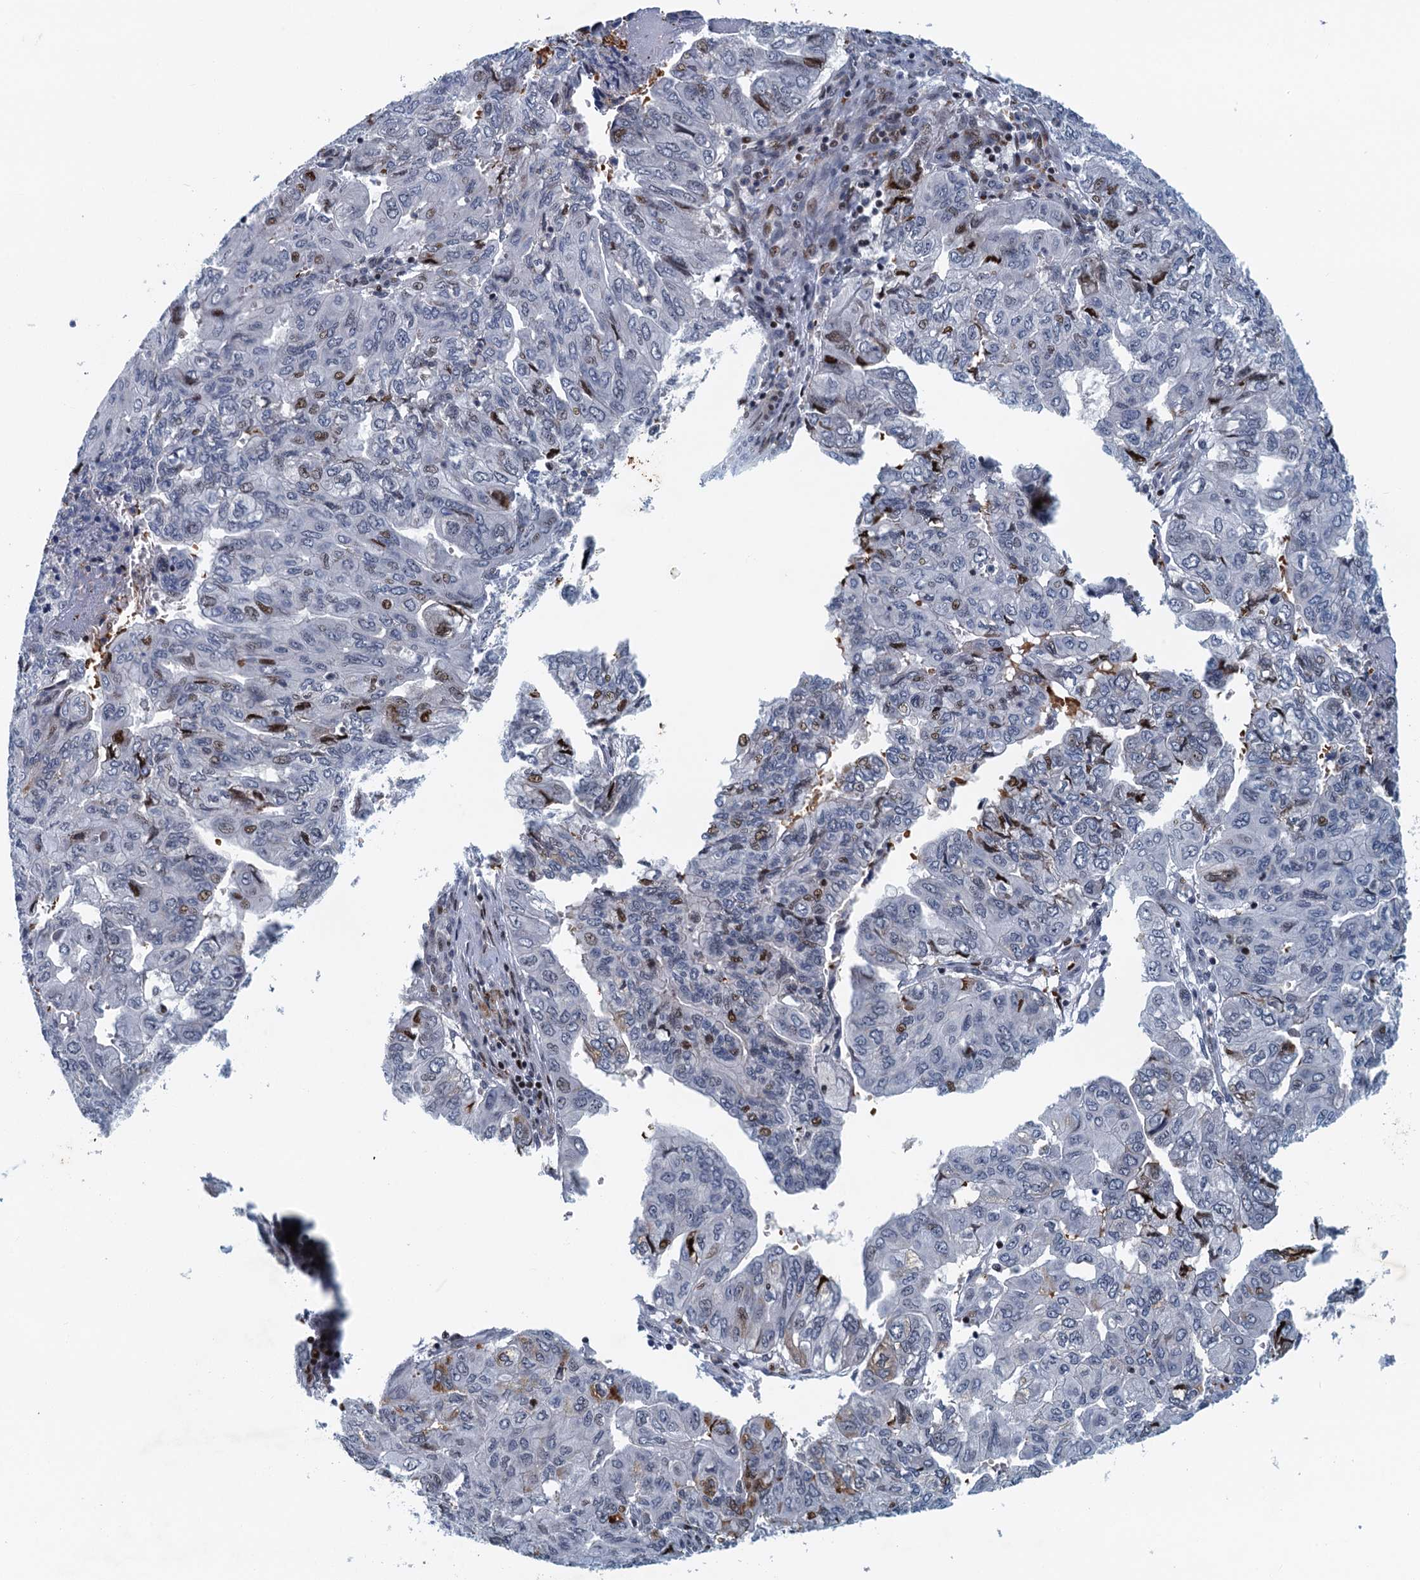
{"staining": {"intensity": "moderate", "quantity": "<25%", "location": "cytoplasmic/membranous,nuclear"}, "tissue": "pancreatic cancer", "cell_type": "Tumor cells", "image_type": "cancer", "snomed": [{"axis": "morphology", "description": "Adenocarcinoma, NOS"}, {"axis": "topography", "description": "Pancreas"}], "caption": "IHC histopathology image of neoplastic tissue: human pancreatic cancer (adenocarcinoma) stained using immunohistochemistry demonstrates low levels of moderate protein expression localized specifically in the cytoplasmic/membranous and nuclear of tumor cells, appearing as a cytoplasmic/membranous and nuclear brown color.", "gene": "ANKRD13D", "patient": {"sex": "male", "age": 51}}